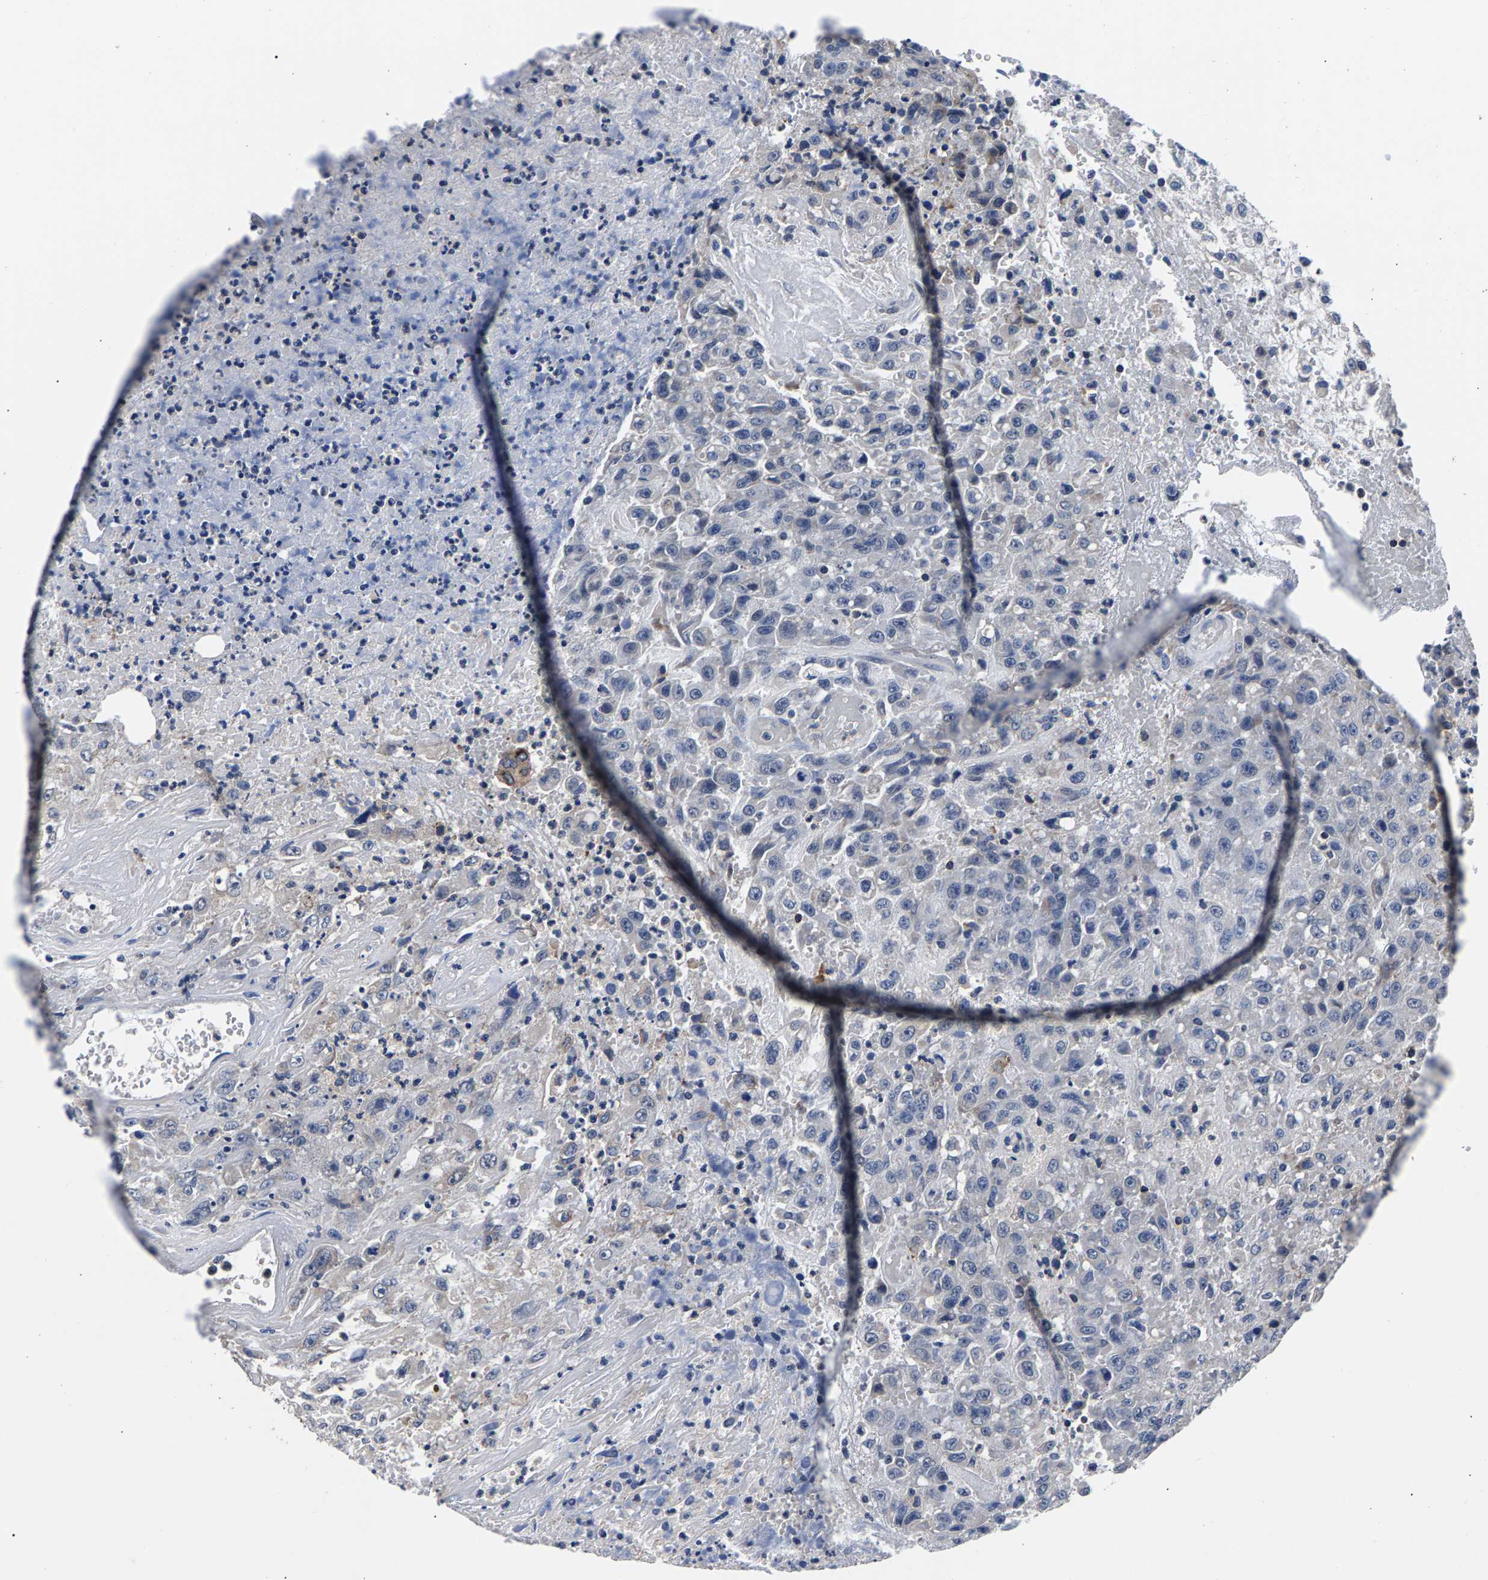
{"staining": {"intensity": "negative", "quantity": "none", "location": "none"}, "tissue": "urothelial cancer", "cell_type": "Tumor cells", "image_type": "cancer", "snomed": [{"axis": "morphology", "description": "Urothelial carcinoma, High grade"}, {"axis": "topography", "description": "Urinary bladder"}], "caption": "Tumor cells show no significant protein expression in high-grade urothelial carcinoma.", "gene": "PHF24", "patient": {"sex": "male", "age": 46}}